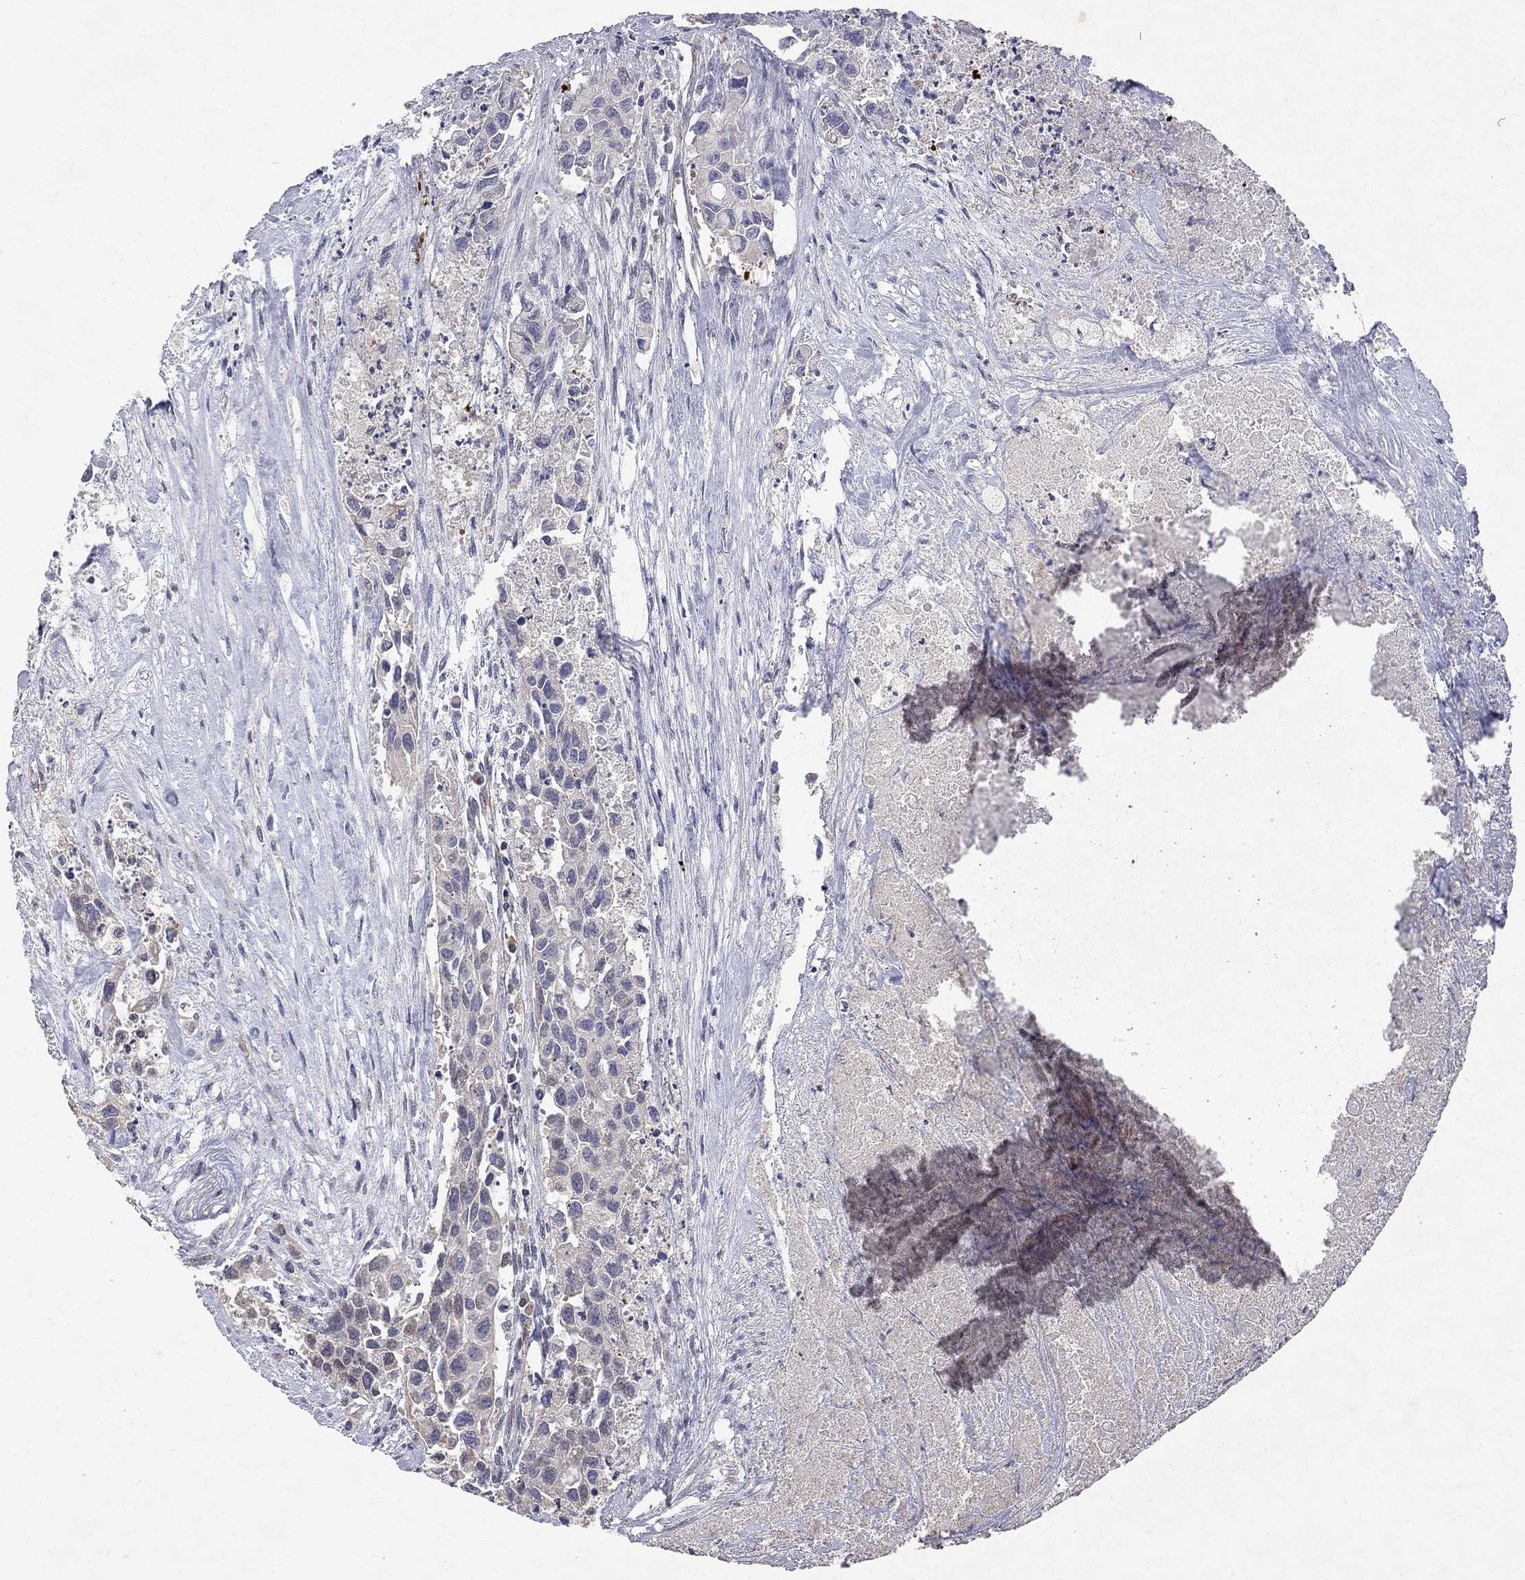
{"staining": {"intensity": "negative", "quantity": "none", "location": "none"}, "tissue": "urothelial cancer", "cell_type": "Tumor cells", "image_type": "cancer", "snomed": [{"axis": "morphology", "description": "Urothelial carcinoma, High grade"}, {"axis": "topography", "description": "Urinary bladder"}], "caption": "Tumor cells are negative for protein expression in human urothelial cancer. The staining was performed using DAB (3,3'-diaminobenzidine) to visualize the protein expression in brown, while the nuclei were stained in blue with hematoxylin (Magnification: 20x).", "gene": "ABI3", "patient": {"sex": "female", "age": 73}}